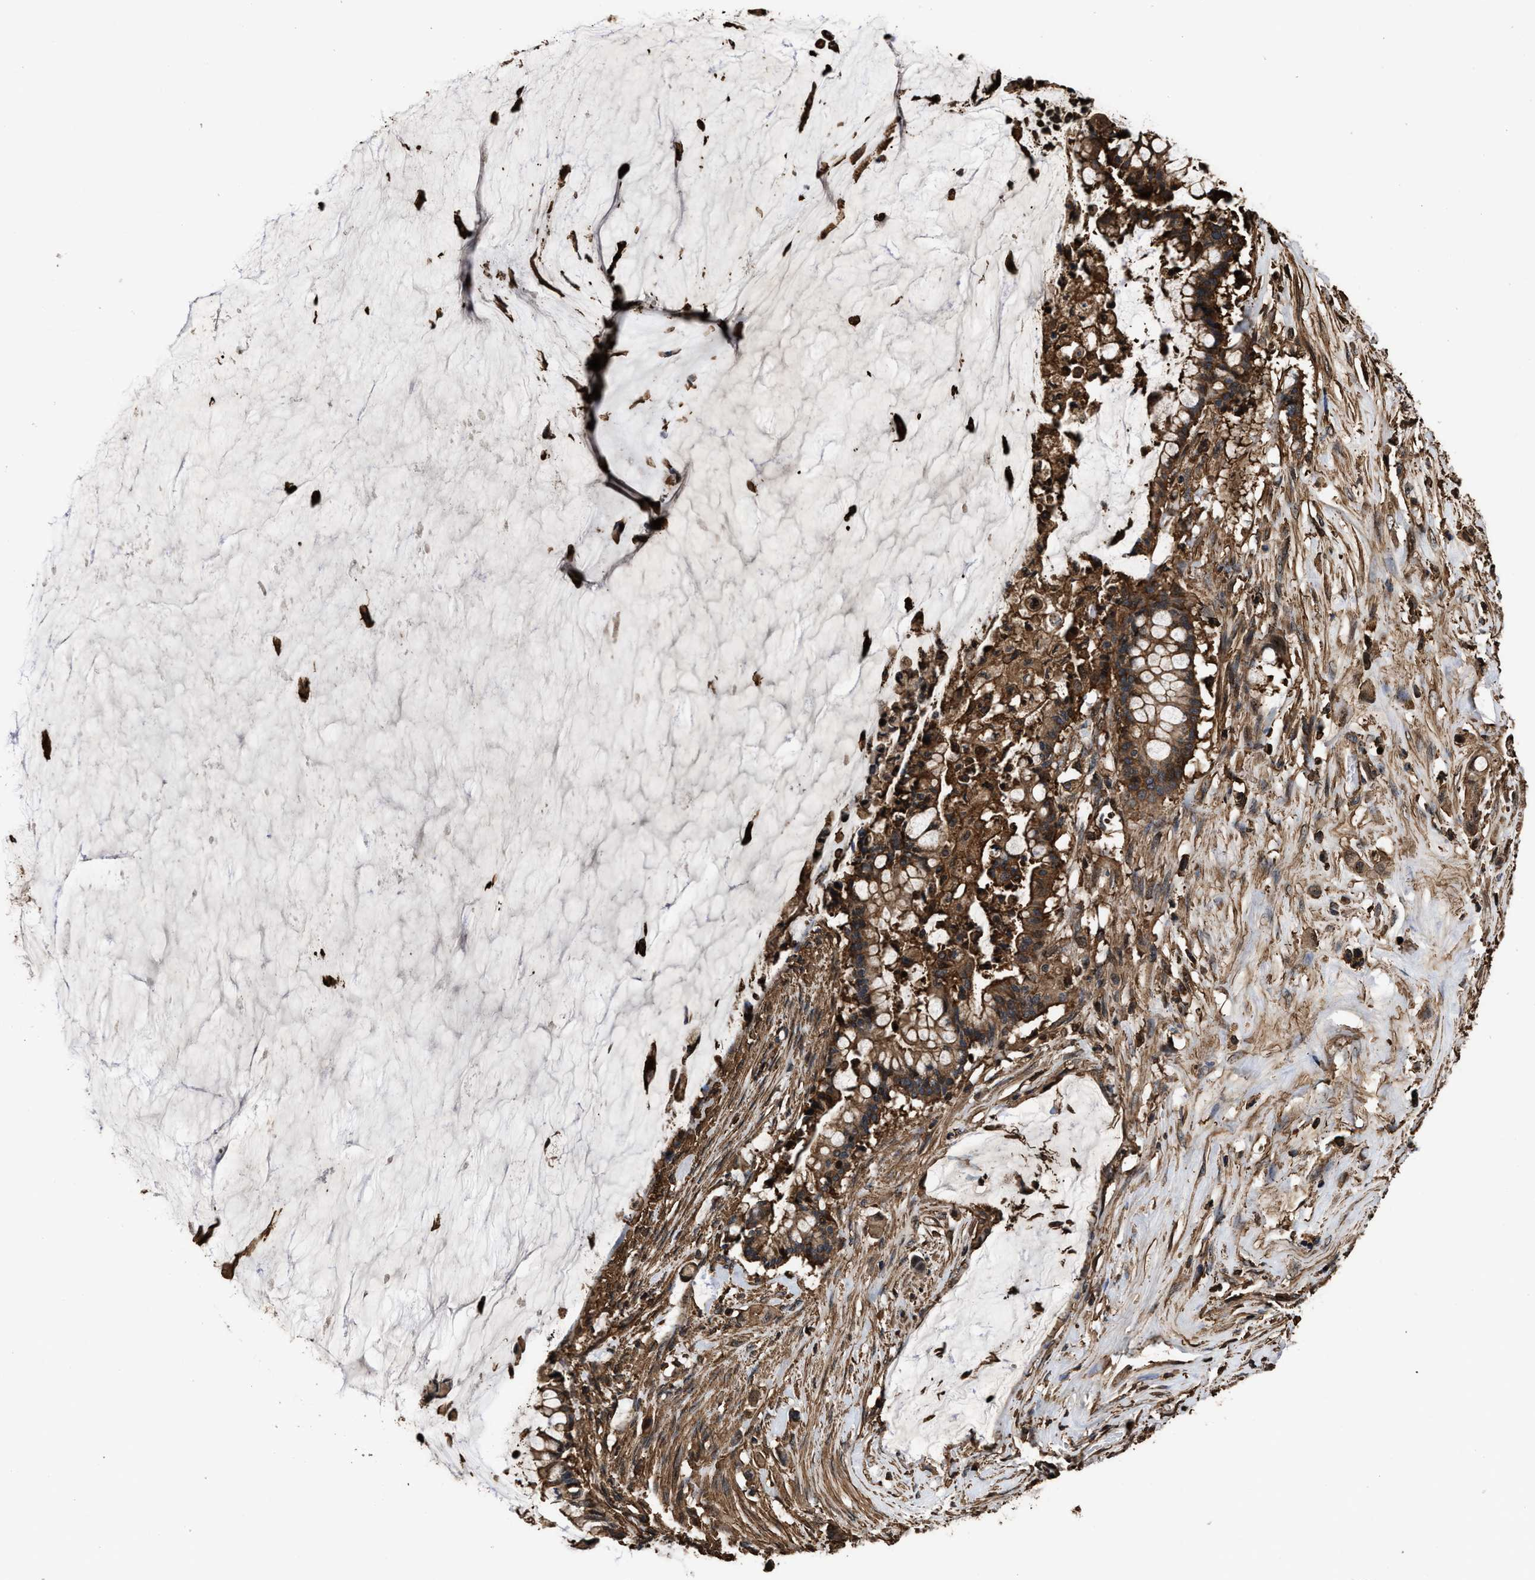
{"staining": {"intensity": "moderate", "quantity": ">75%", "location": "cytoplasmic/membranous"}, "tissue": "pancreatic cancer", "cell_type": "Tumor cells", "image_type": "cancer", "snomed": [{"axis": "morphology", "description": "Adenocarcinoma, NOS"}, {"axis": "topography", "description": "Pancreas"}], "caption": "Immunohistochemistry (IHC) micrograph of human pancreatic cancer stained for a protein (brown), which displays medium levels of moderate cytoplasmic/membranous positivity in about >75% of tumor cells.", "gene": "KBTBD2", "patient": {"sex": "male", "age": 41}}